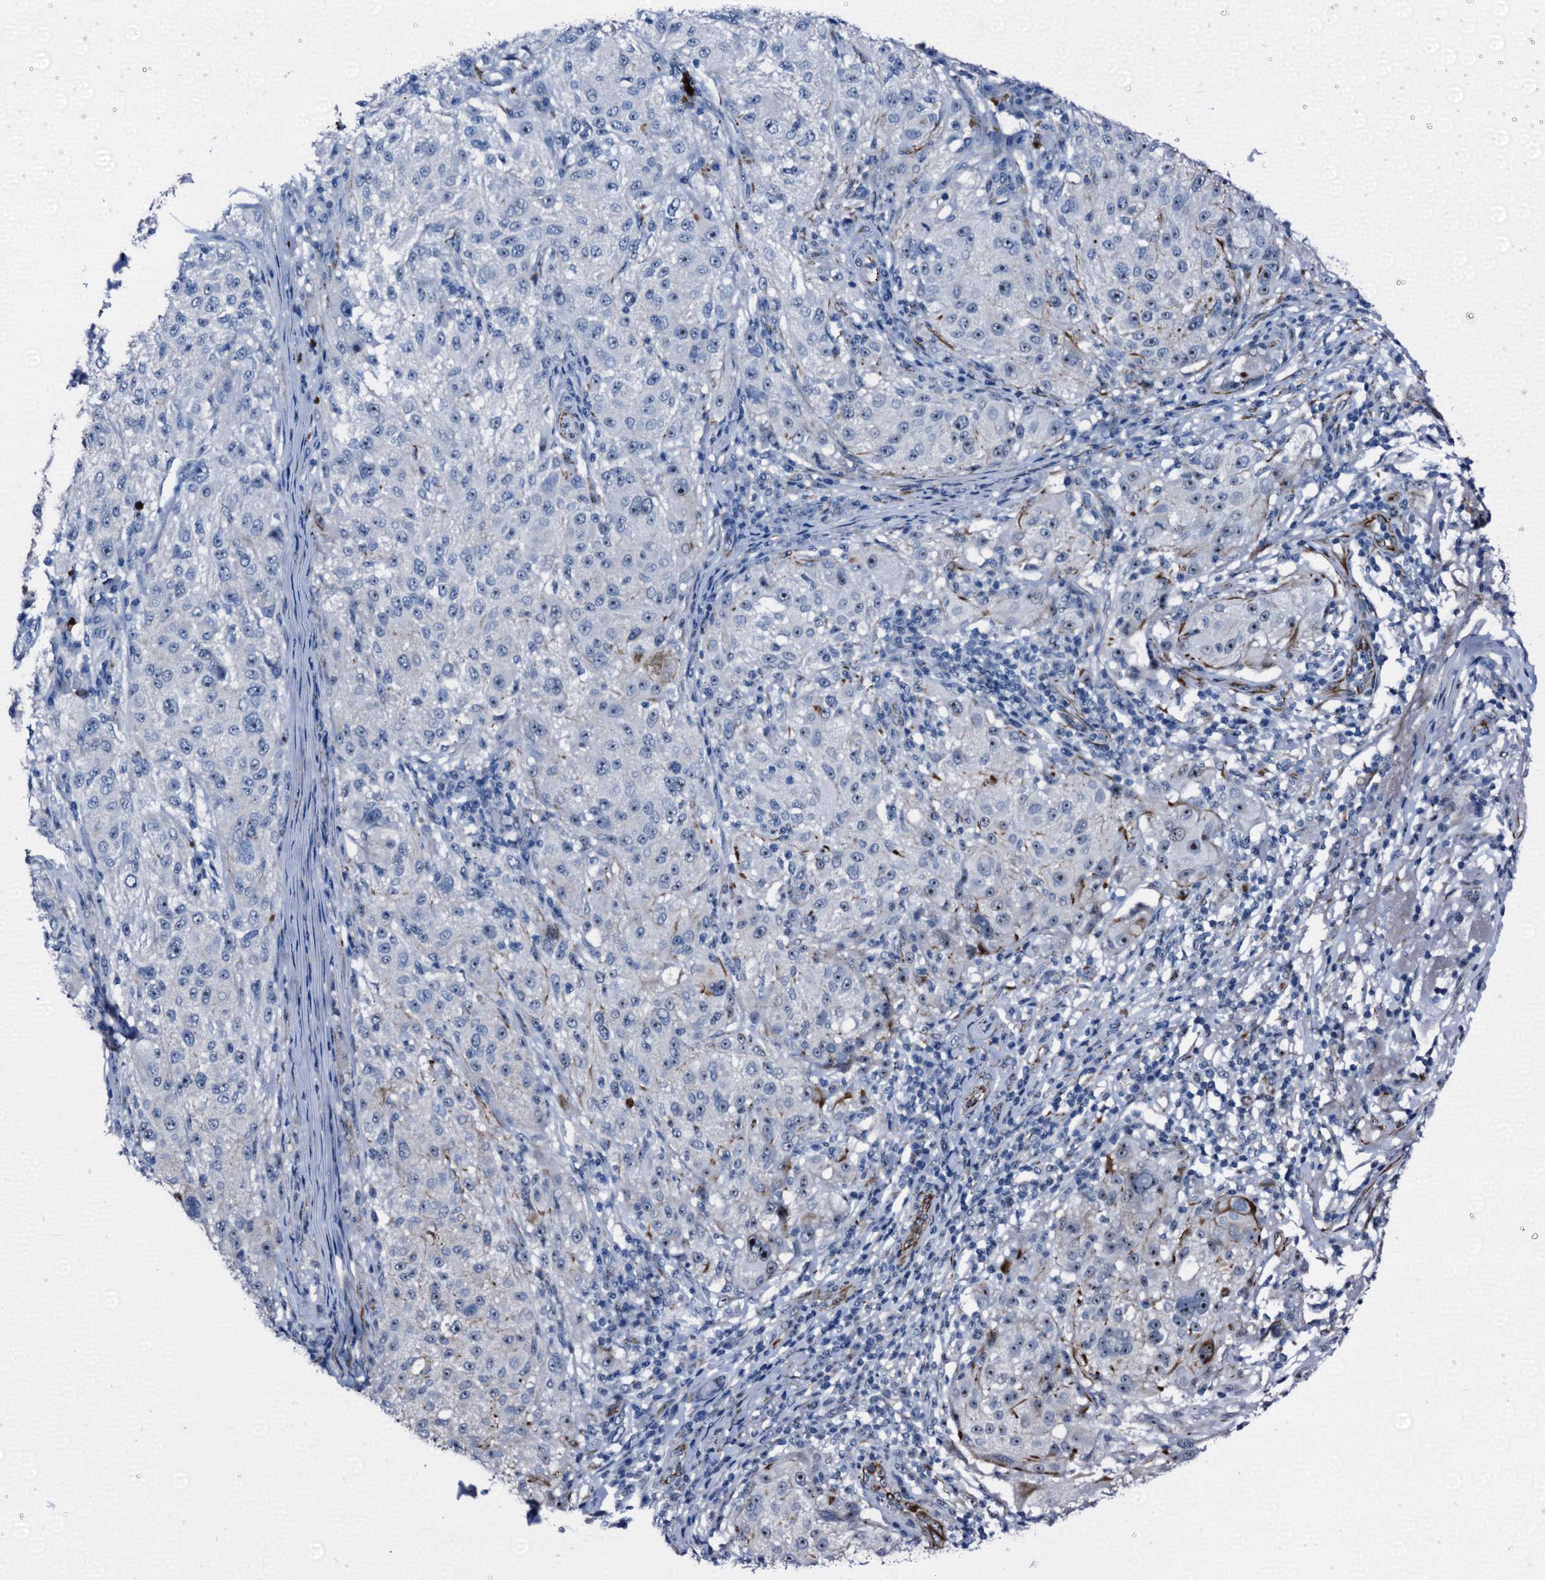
{"staining": {"intensity": "moderate", "quantity": "<25%", "location": "nuclear"}, "tissue": "melanoma", "cell_type": "Tumor cells", "image_type": "cancer", "snomed": [{"axis": "morphology", "description": "Necrosis, NOS"}, {"axis": "morphology", "description": "Malignant melanoma, NOS"}, {"axis": "topography", "description": "Skin"}], "caption": "A micrograph of human melanoma stained for a protein reveals moderate nuclear brown staining in tumor cells.", "gene": "EMG1", "patient": {"sex": "female", "age": 87}}